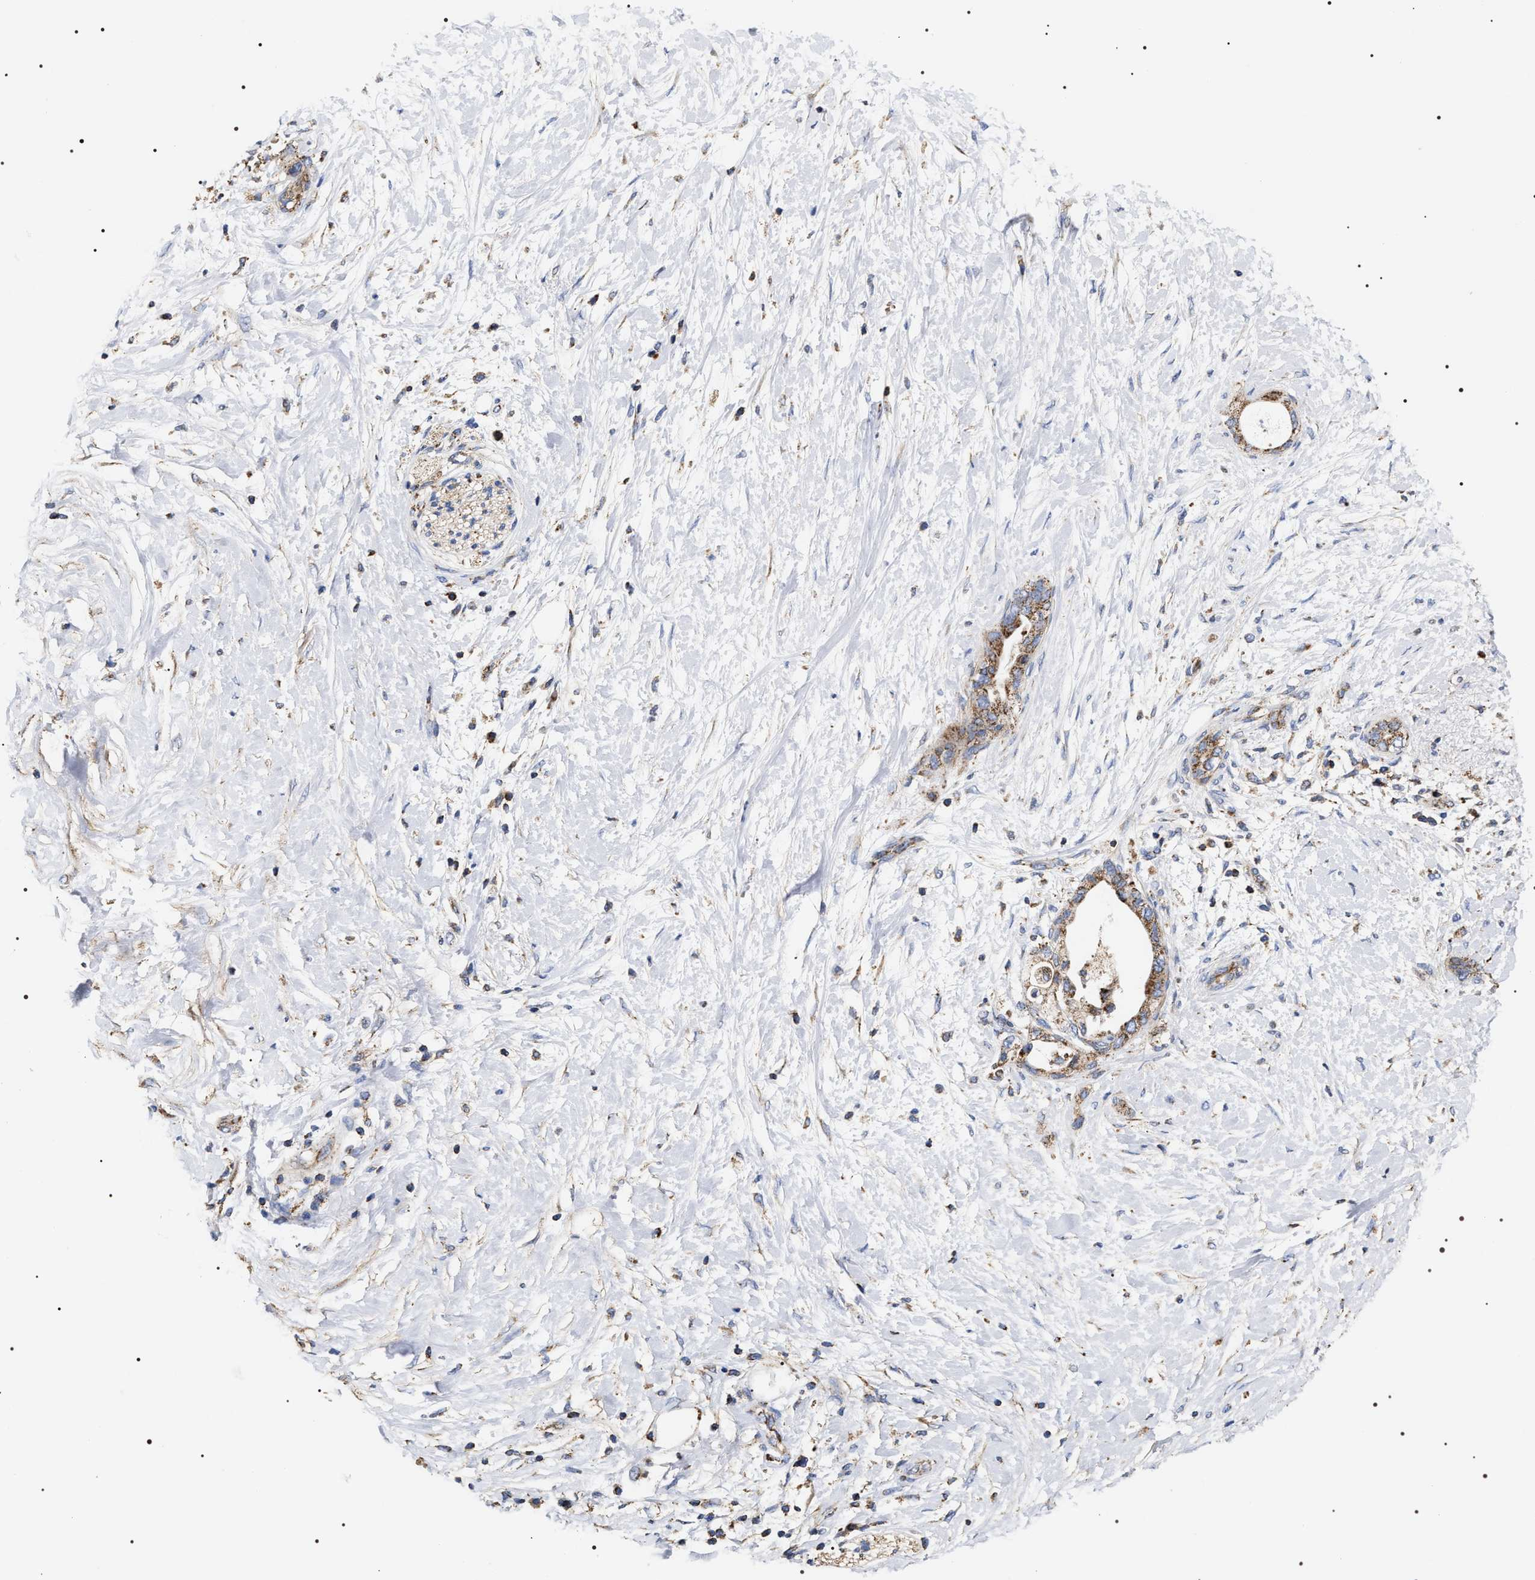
{"staining": {"intensity": "moderate", "quantity": ">75%", "location": "cytoplasmic/membranous"}, "tissue": "pancreatic cancer", "cell_type": "Tumor cells", "image_type": "cancer", "snomed": [{"axis": "morphology", "description": "Adenocarcinoma, NOS"}, {"axis": "topography", "description": "Pancreas"}], "caption": "Adenocarcinoma (pancreatic) was stained to show a protein in brown. There is medium levels of moderate cytoplasmic/membranous expression in about >75% of tumor cells.", "gene": "COG5", "patient": {"sex": "female", "age": 60}}